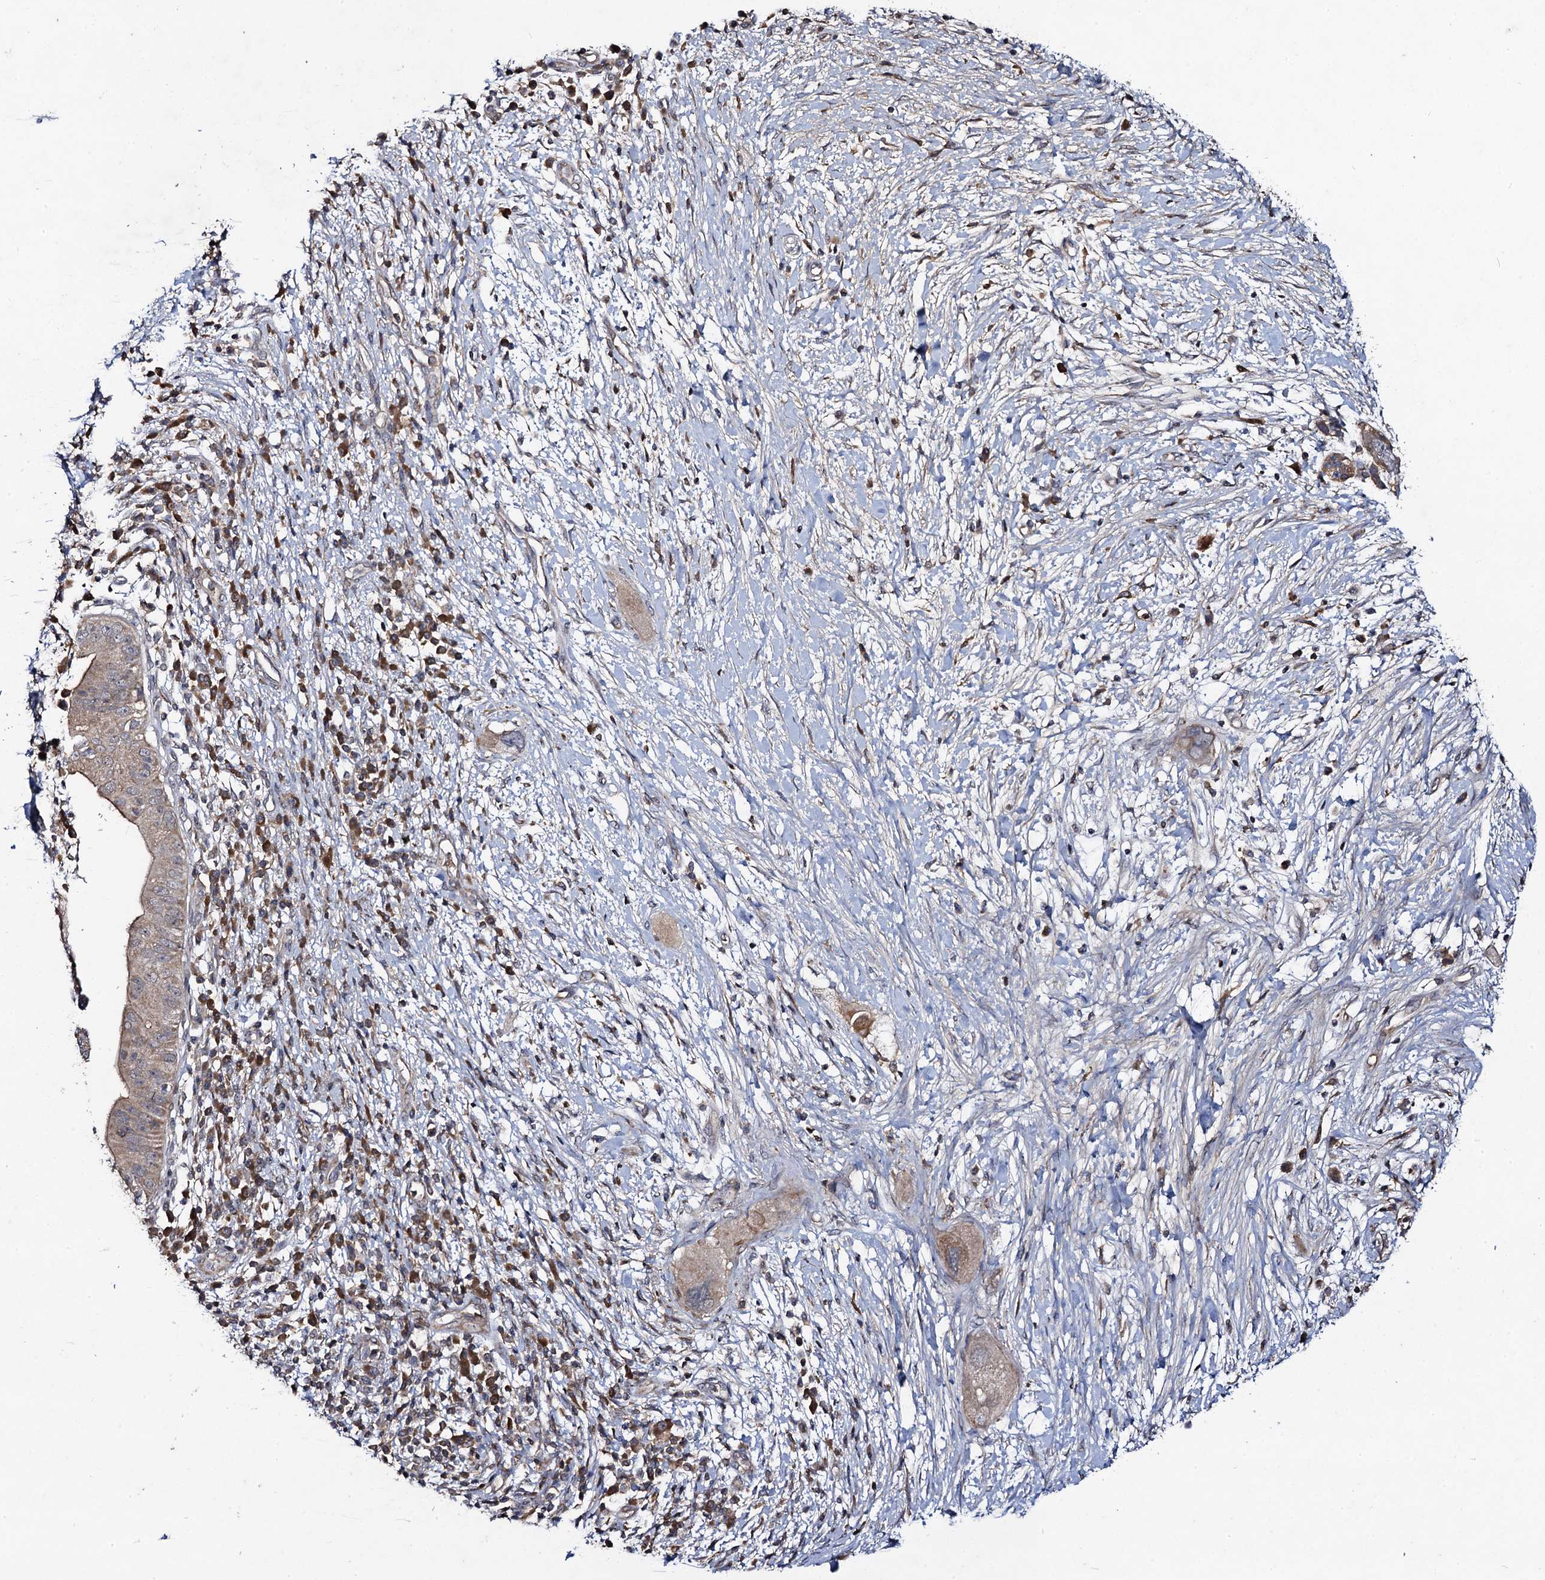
{"staining": {"intensity": "moderate", "quantity": "25%-75%", "location": "cytoplasmic/membranous"}, "tissue": "pancreatic cancer", "cell_type": "Tumor cells", "image_type": "cancer", "snomed": [{"axis": "morphology", "description": "Adenocarcinoma, NOS"}, {"axis": "topography", "description": "Pancreas"}], "caption": "Adenocarcinoma (pancreatic) stained with a brown dye demonstrates moderate cytoplasmic/membranous positive staining in approximately 25%-75% of tumor cells.", "gene": "VPS37D", "patient": {"sex": "male", "age": 68}}